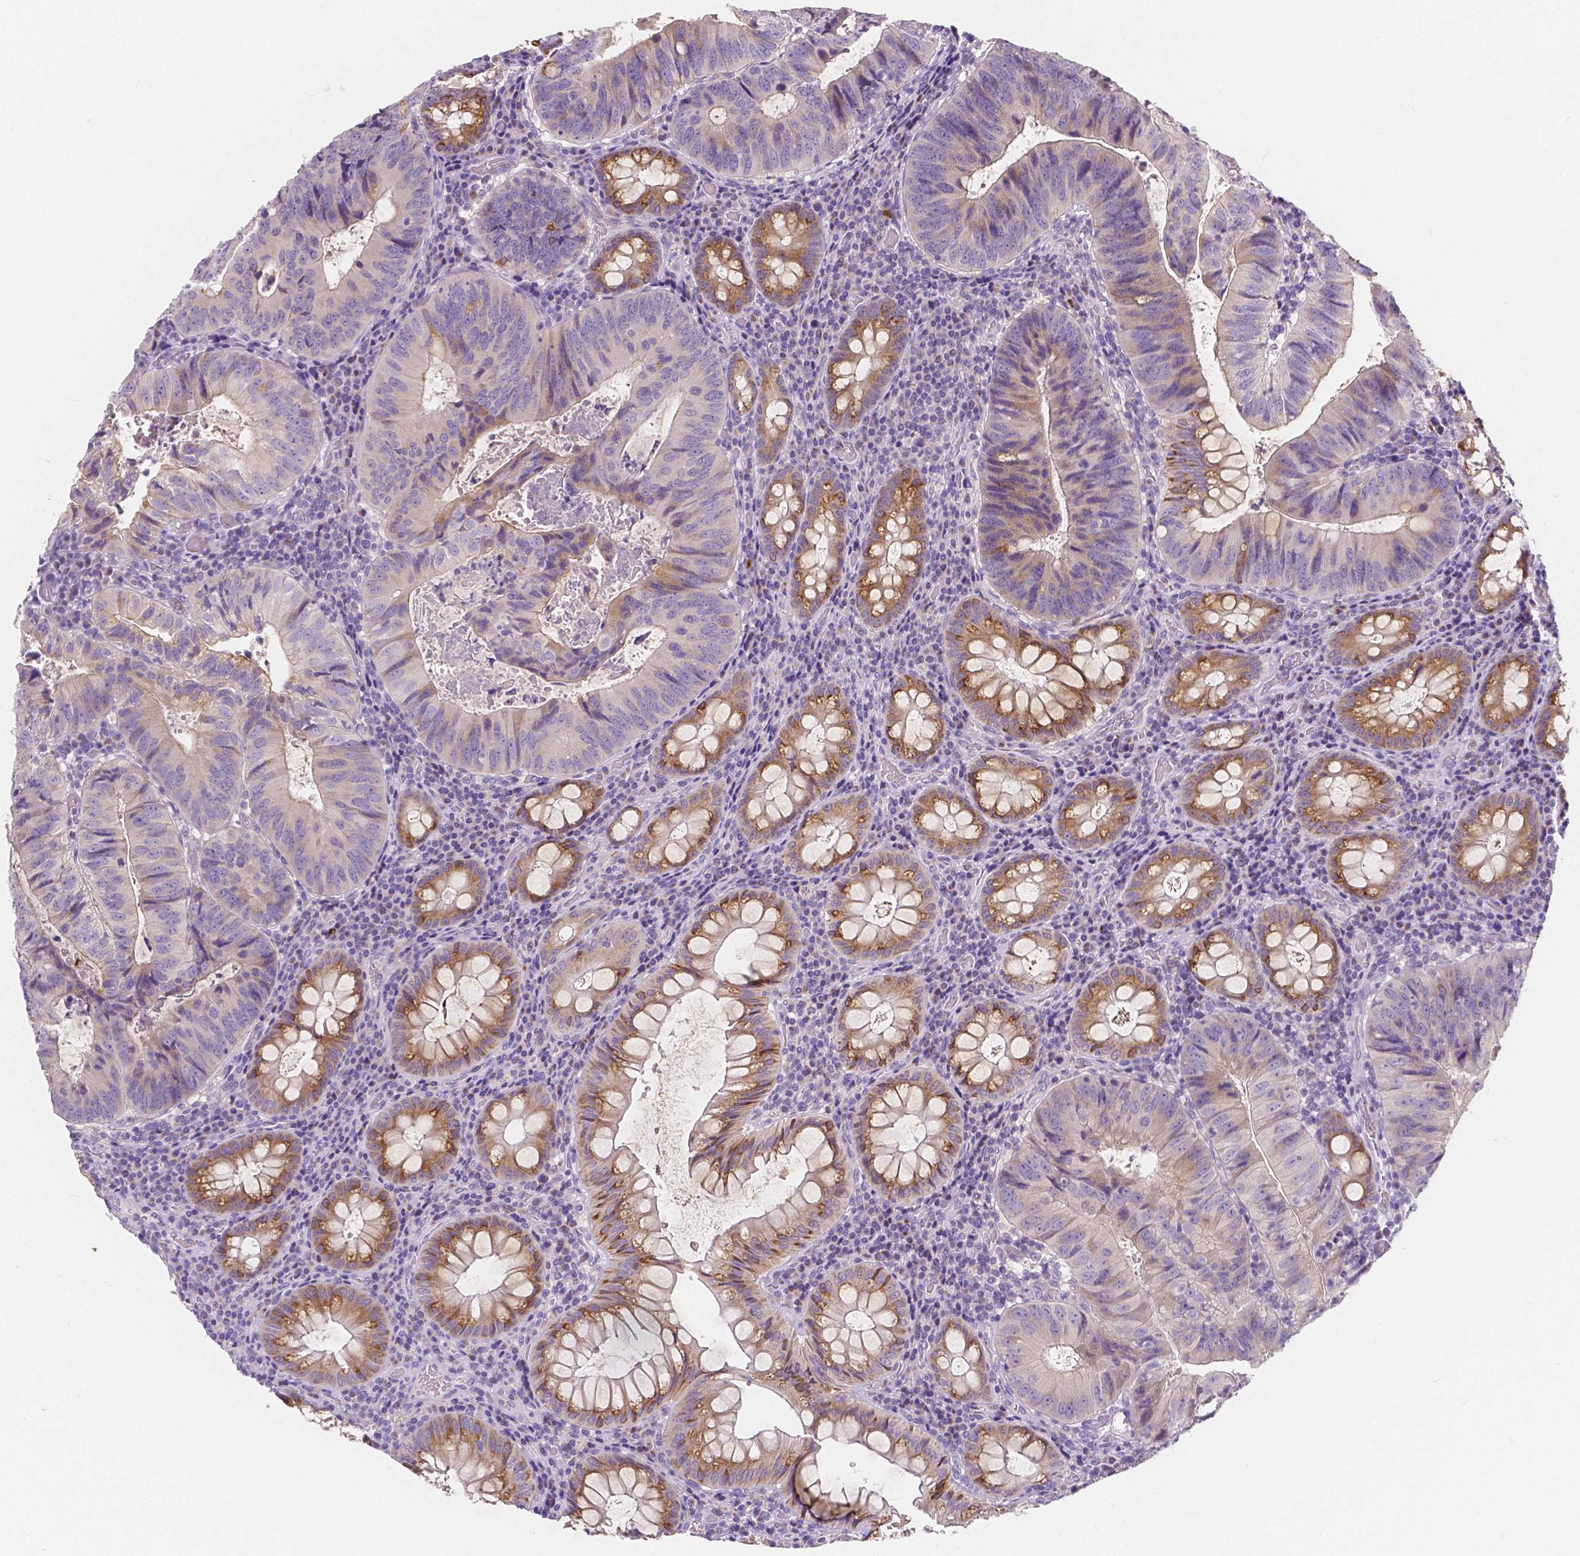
{"staining": {"intensity": "negative", "quantity": "none", "location": "none"}, "tissue": "colorectal cancer", "cell_type": "Tumor cells", "image_type": "cancer", "snomed": [{"axis": "morphology", "description": "Adenocarcinoma, NOS"}, {"axis": "topography", "description": "Colon"}], "caption": "This is an immunohistochemistry (IHC) histopathology image of adenocarcinoma (colorectal). There is no expression in tumor cells.", "gene": "RNF186", "patient": {"sex": "male", "age": 67}}